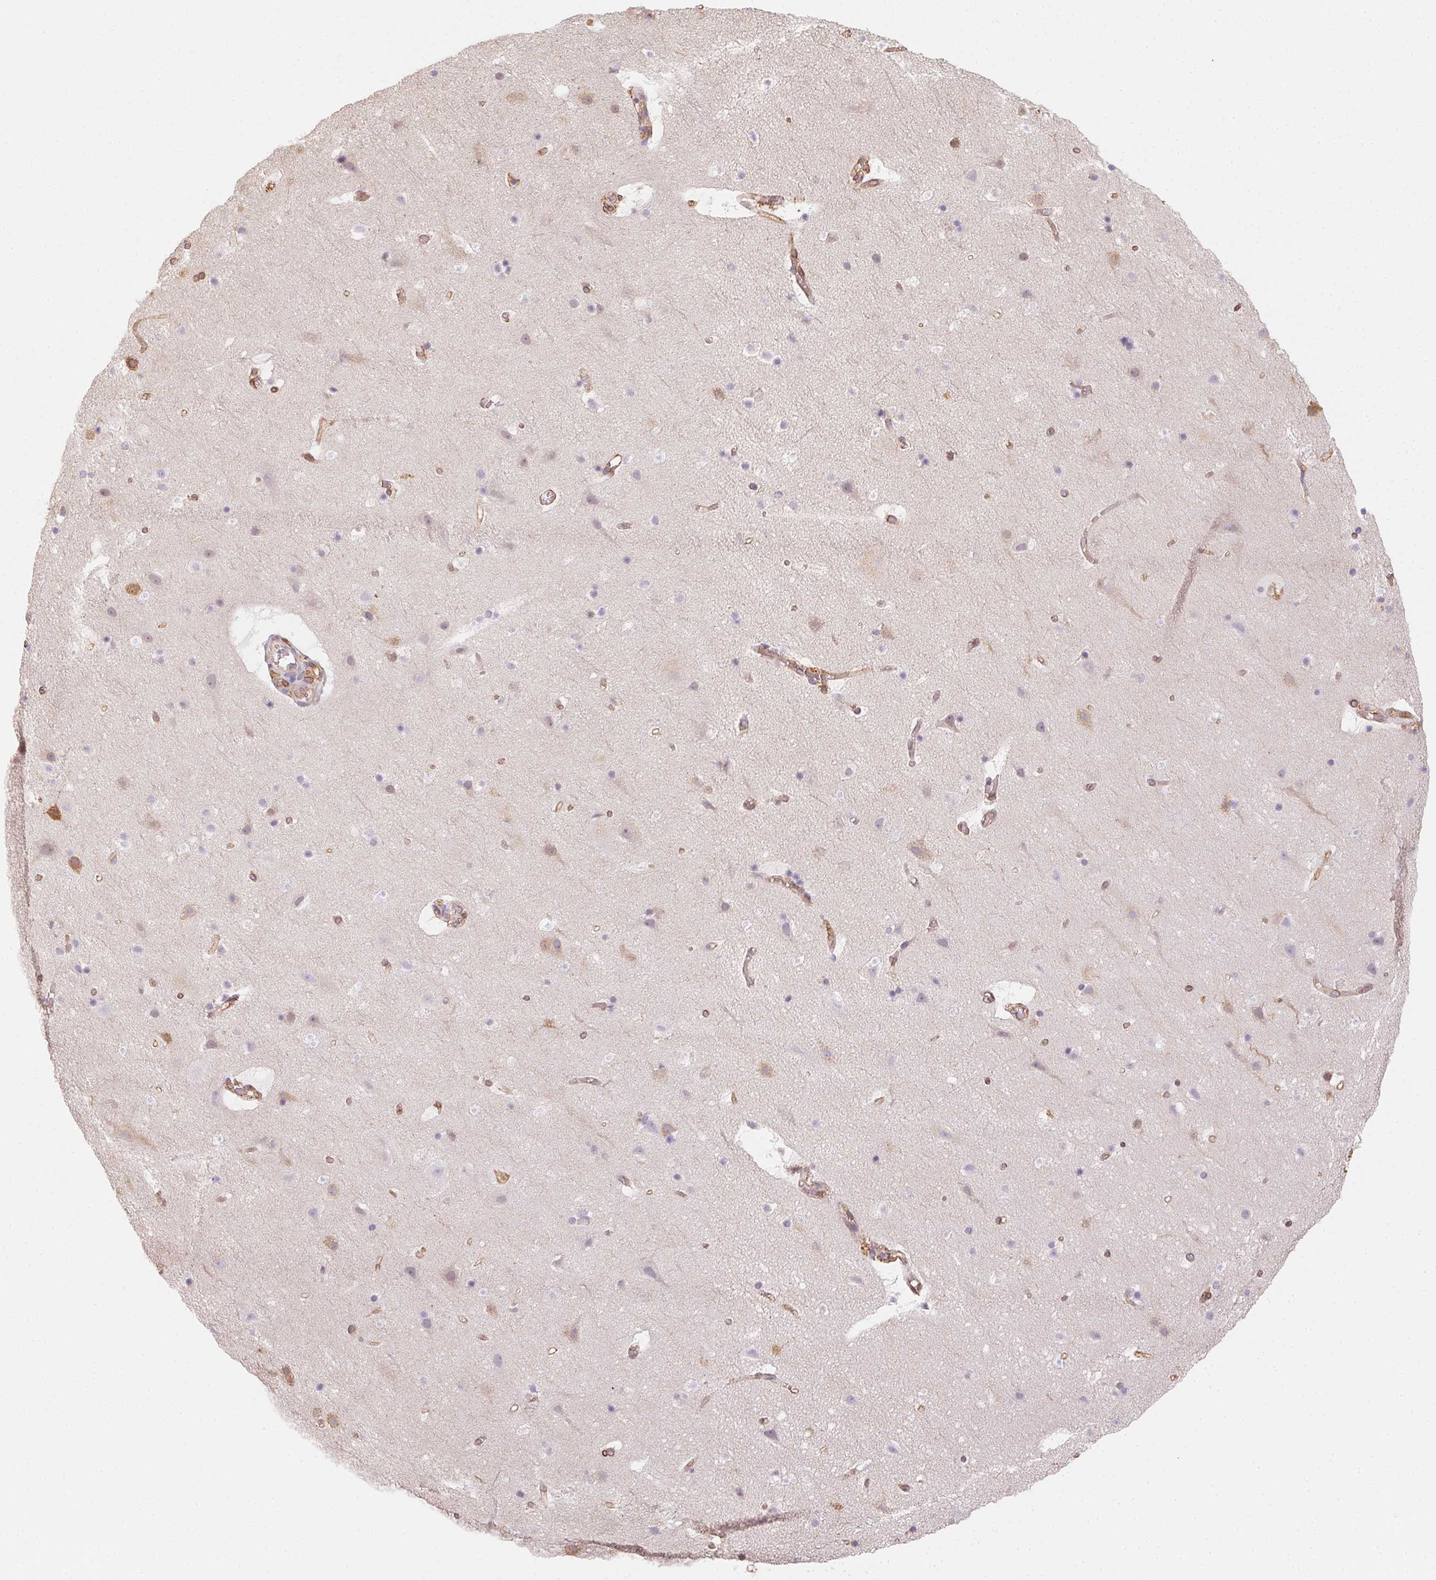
{"staining": {"intensity": "moderate", "quantity": "25%-75%", "location": "cytoplasmic/membranous"}, "tissue": "cerebral cortex", "cell_type": "Endothelial cells", "image_type": "normal", "snomed": [{"axis": "morphology", "description": "Normal tissue, NOS"}, {"axis": "topography", "description": "Cerebral cortex"}], "caption": "Protein analysis of benign cerebral cortex exhibits moderate cytoplasmic/membranous positivity in about 25%-75% of endothelial cells.", "gene": "RSBN1", "patient": {"sex": "female", "age": 42}}